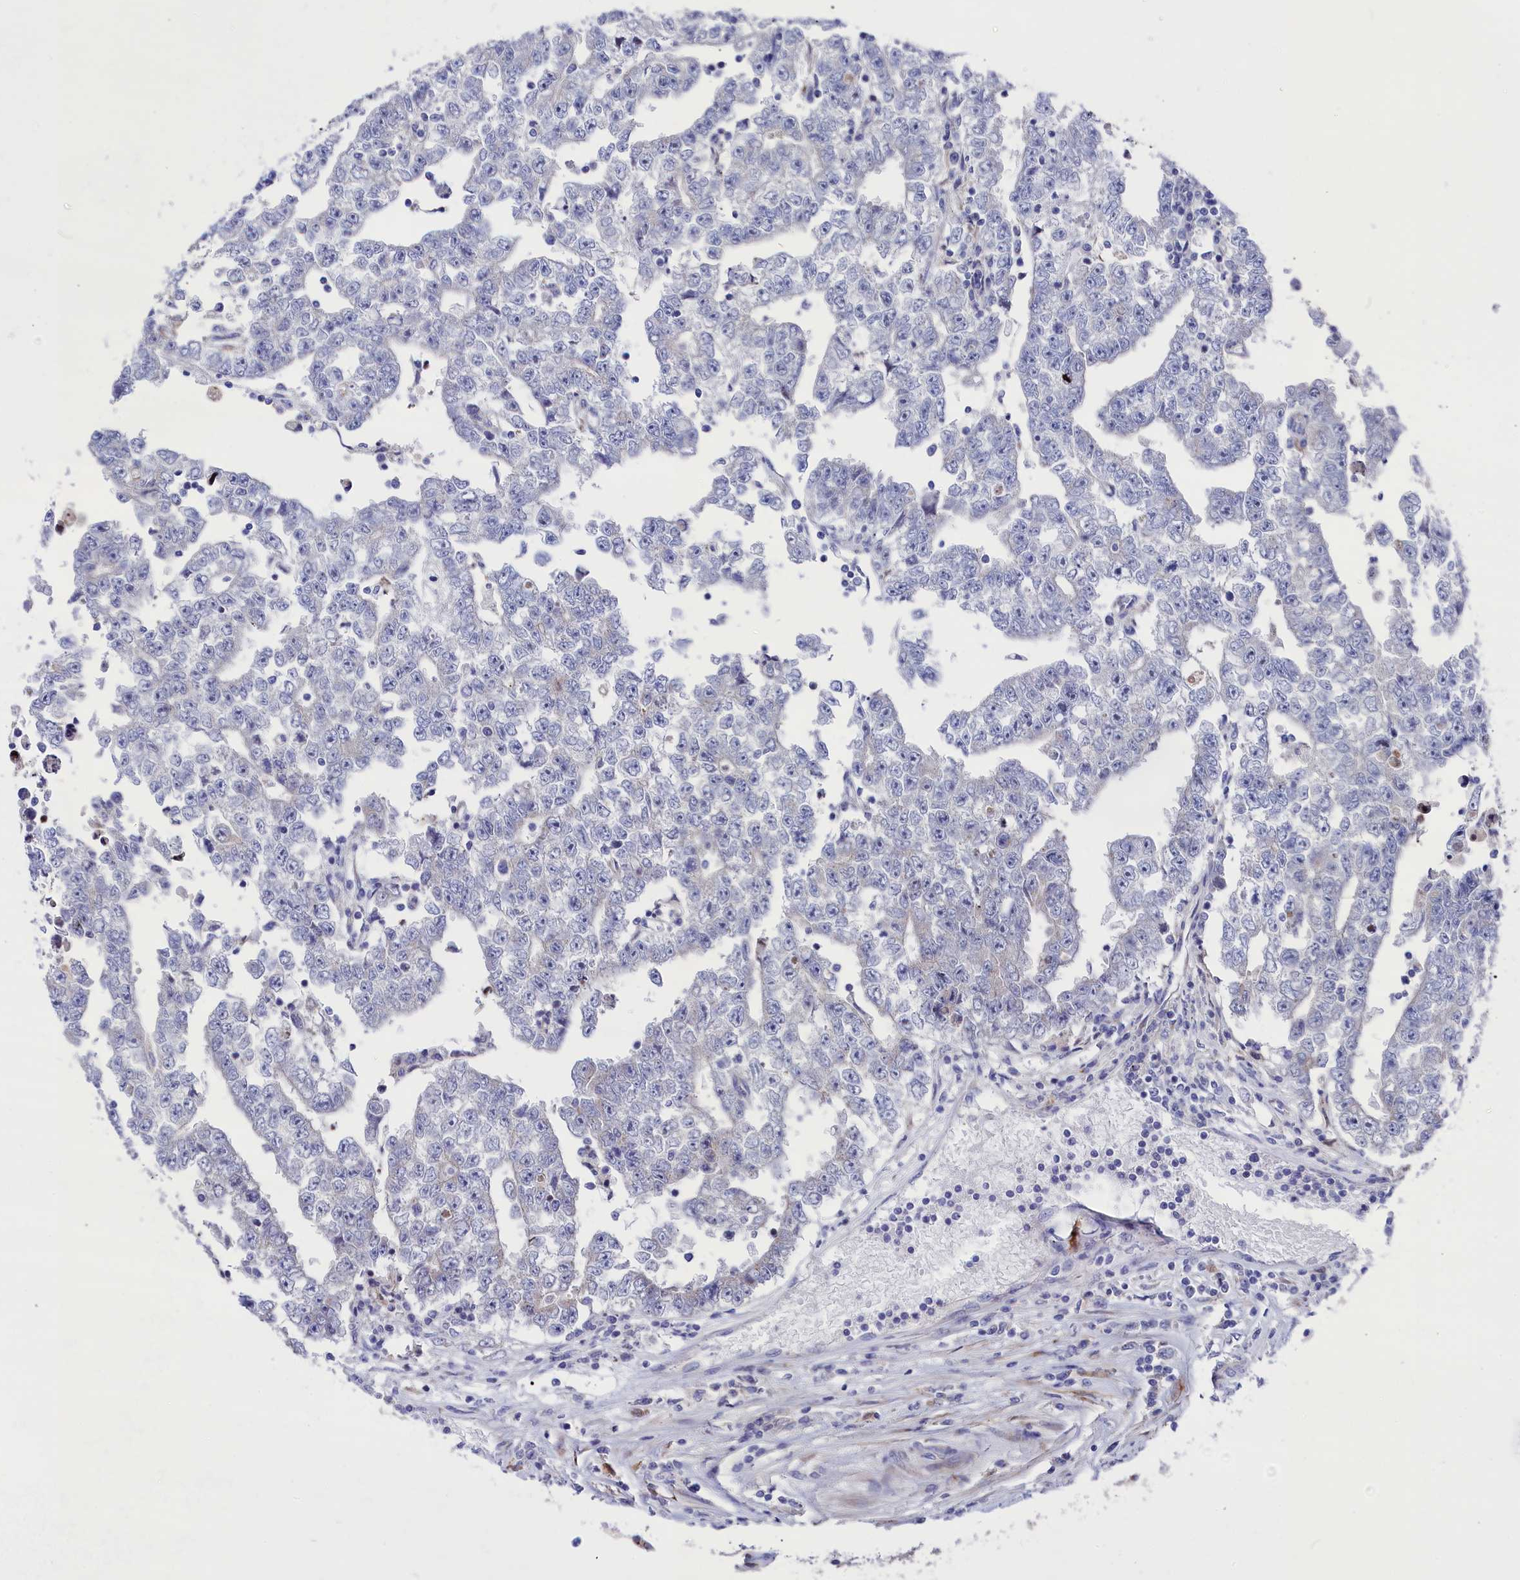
{"staining": {"intensity": "negative", "quantity": "none", "location": "none"}, "tissue": "testis cancer", "cell_type": "Tumor cells", "image_type": "cancer", "snomed": [{"axis": "morphology", "description": "Carcinoma, Embryonal, NOS"}, {"axis": "topography", "description": "Testis"}], "caption": "Embryonal carcinoma (testis) was stained to show a protein in brown. There is no significant positivity in tumor cells. (DAB immunohistochemistry (IHC), high magnification).", "gene": "NUDT7", "patient": {"sex": "male", "age": 25}}